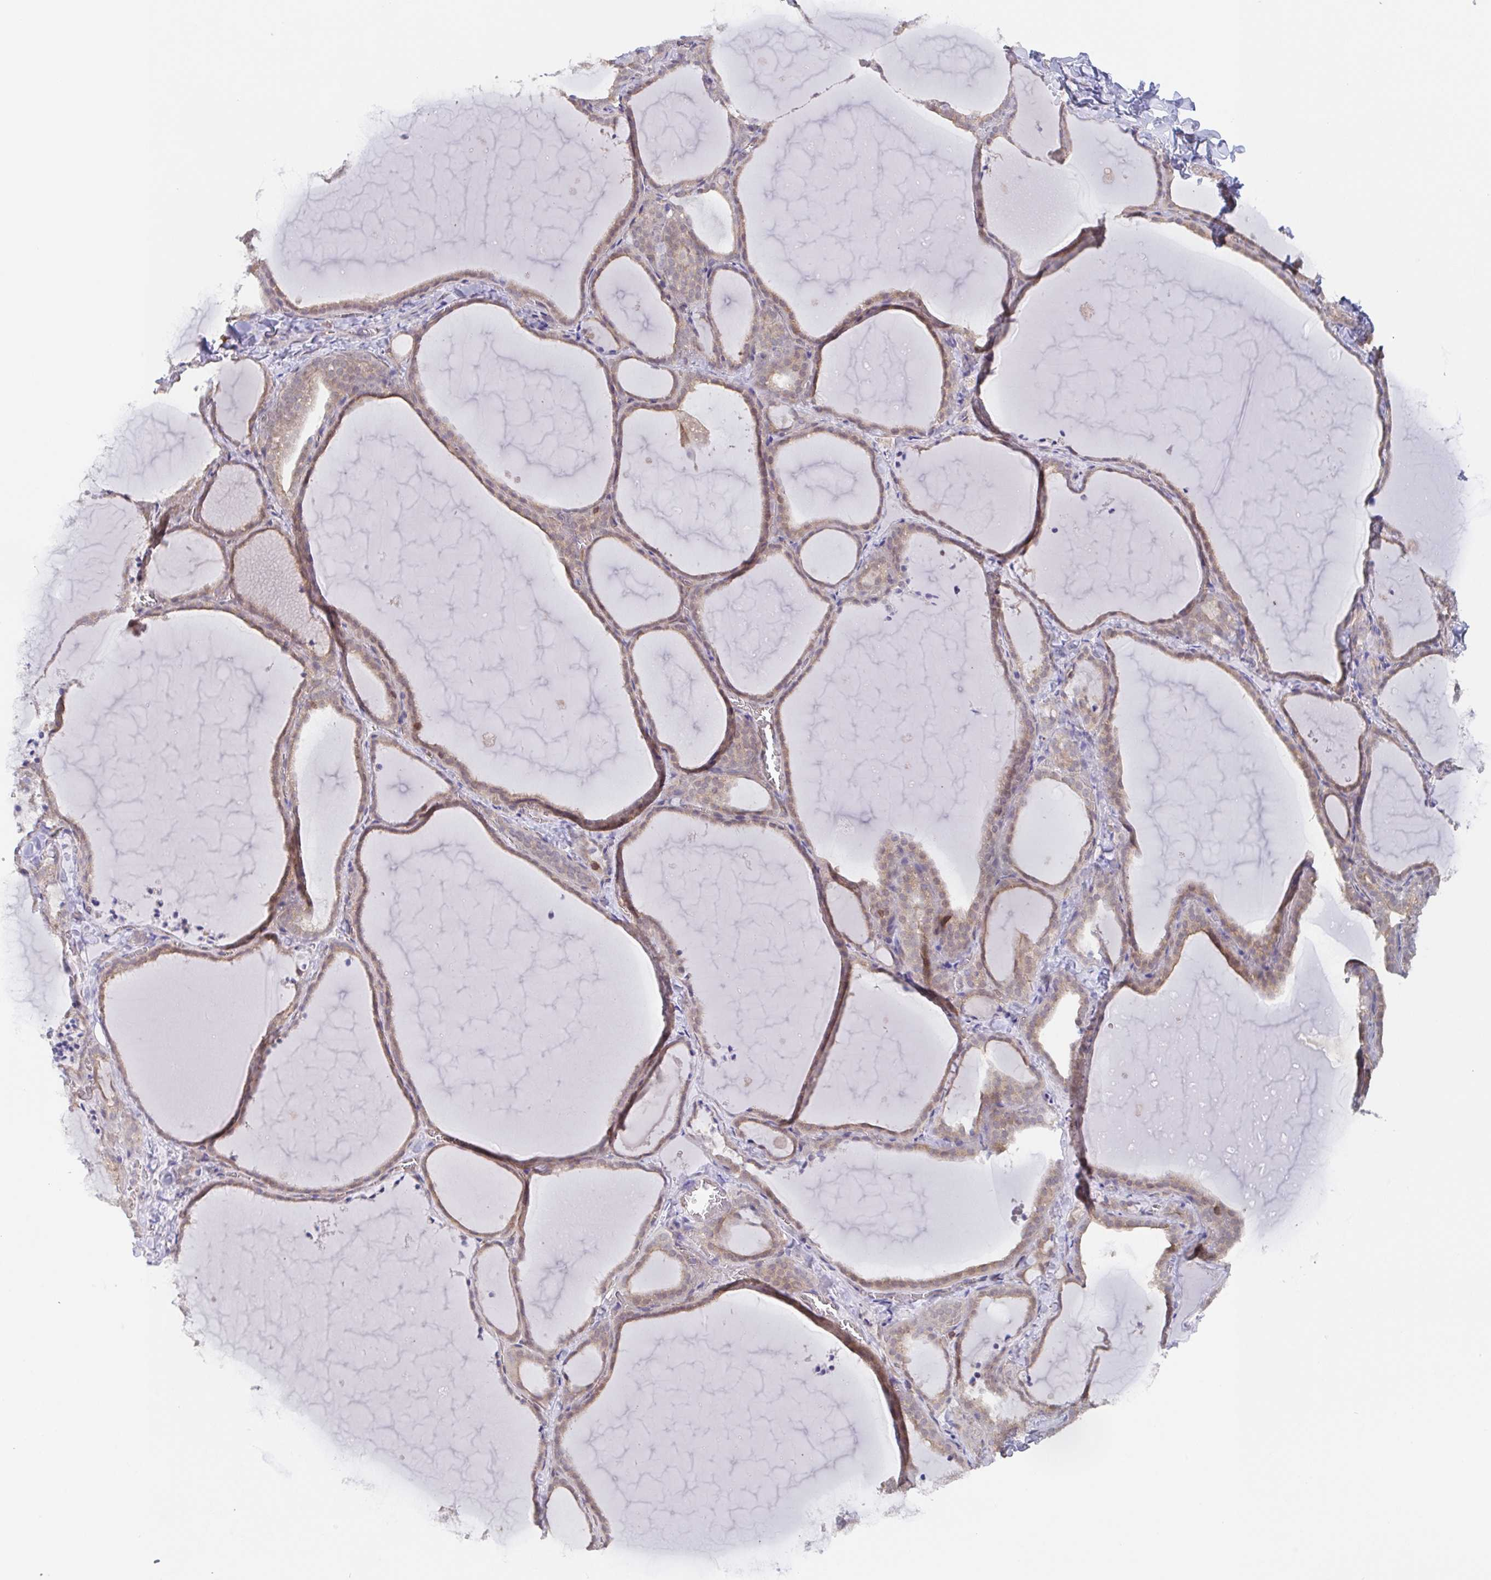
{"staining": {"intensity": "weak", "quantity": ">75%", "location": "cytoplasmic/membranous,nuclear"}, "tissue": "thyroid gland", "cell_type": "Glandular cells", "image_type": "normal", "snomed": [{"axis": "morphology", "description": "Normal tissue, NOS"}, {"axis": "topography", "description": "Thyroid gland"}], "caption": "Immunohistochemical staining of unremarkable human thyroid gland displays weak cytoplasmic/membranous,nuclear protein positivity in about >75% of glandular cells. (DAB (3,3'-diaminobenzidine) = brown stain, brightfield microscopy at high magnification).", "gene": "AGFG2", "patient": {"sex": "female", "age": 22}}